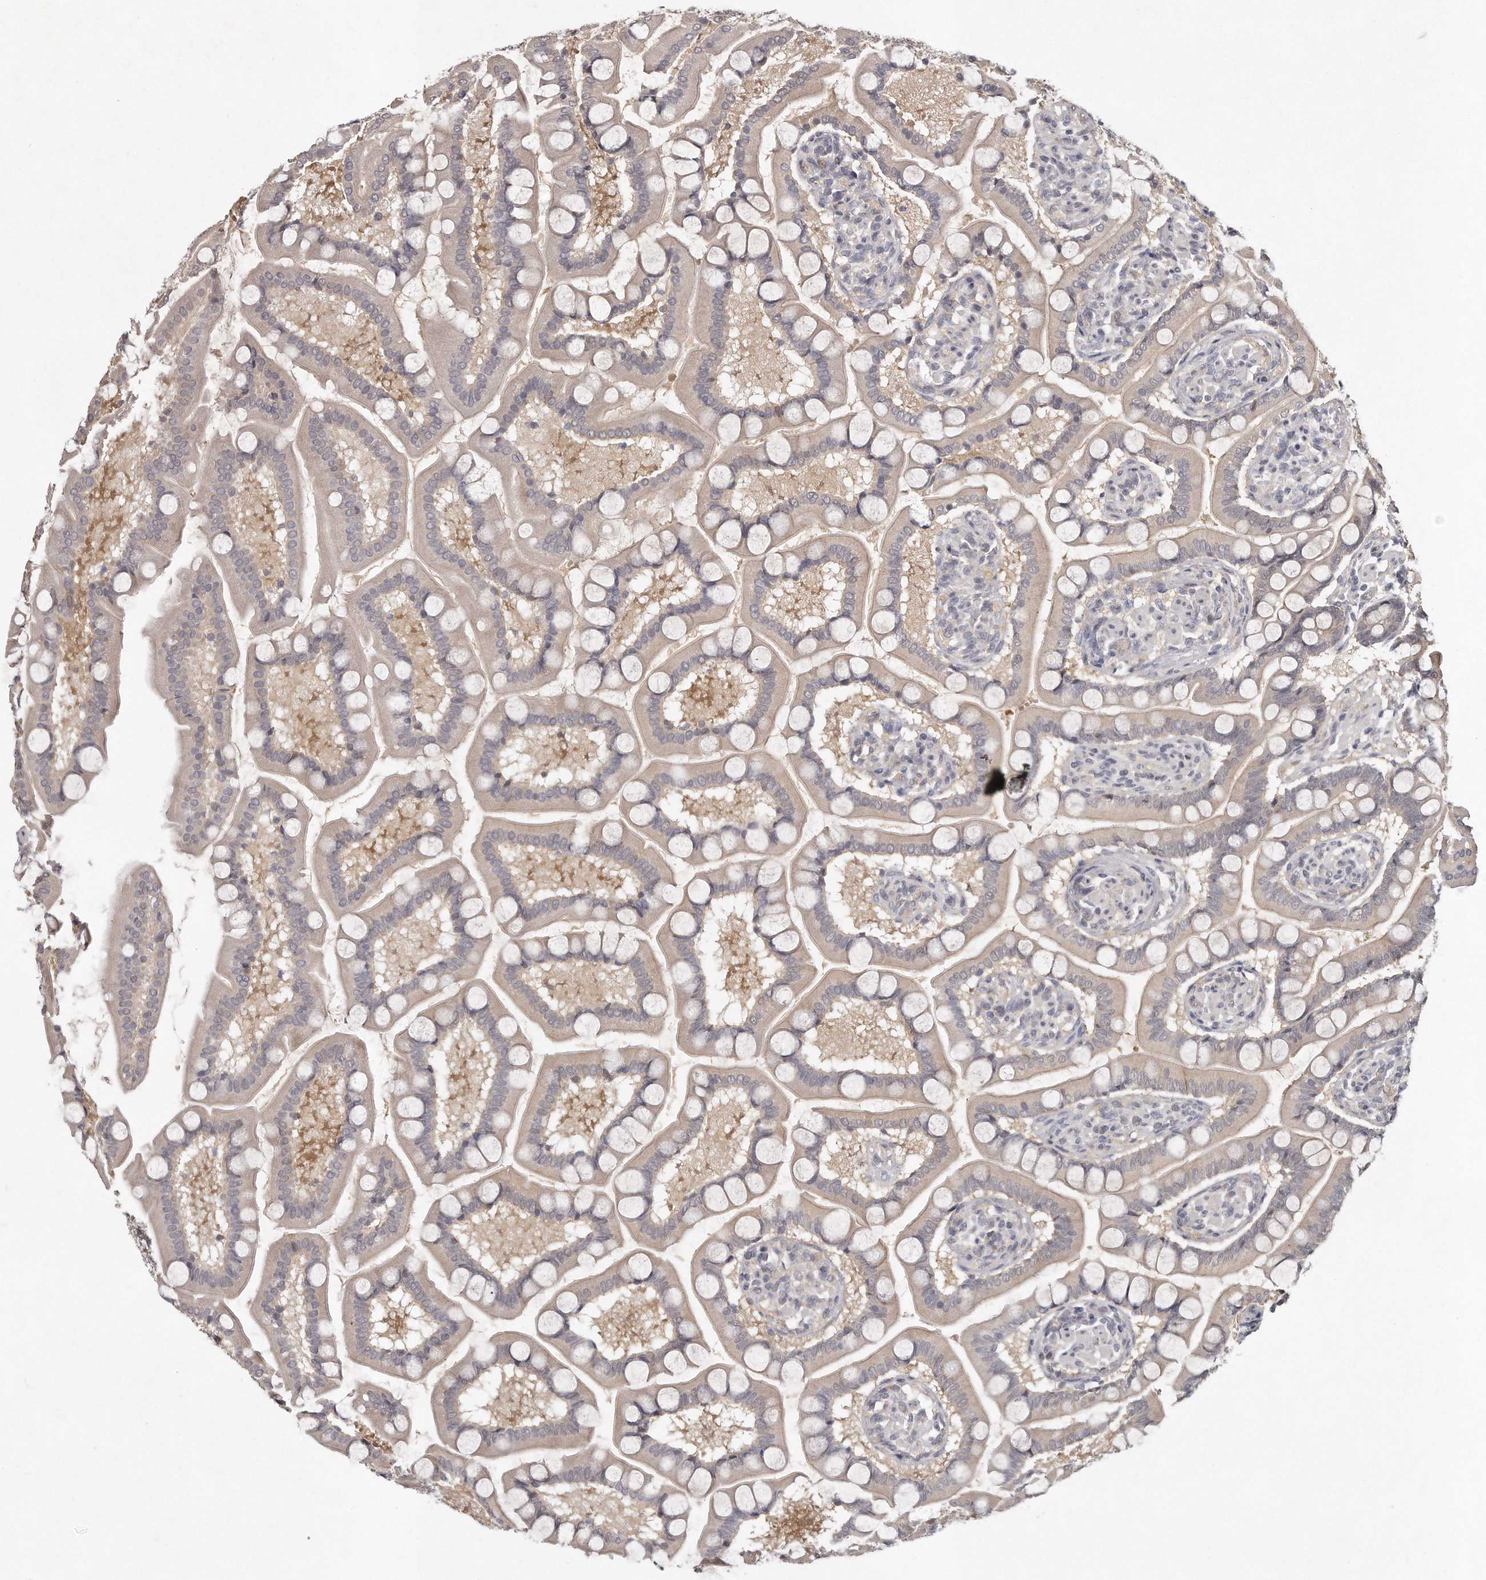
{"staining": {"intensity": "weak", "quantity": "25%-75%", "location": "cytoplasmic/membranous"}, "tissue": "small intestine", "cell_type": "Glandular cells", "image_type": "normal", "snomed": [{"axis": "morphology", "description": "Normal tissue, NOS"}, {"axis": "topography", "description": "Small intestine"}], "caption": "Immunohistochemistry micrograph of unremarkable small intestine stained for a protein (brown), which displays low levels of weak cytoplasmic/membranous positivity in approximately 25%-75% of glandular cells.", "gene": "GGCT", "patient": {"sex": "male", "age": 41}}